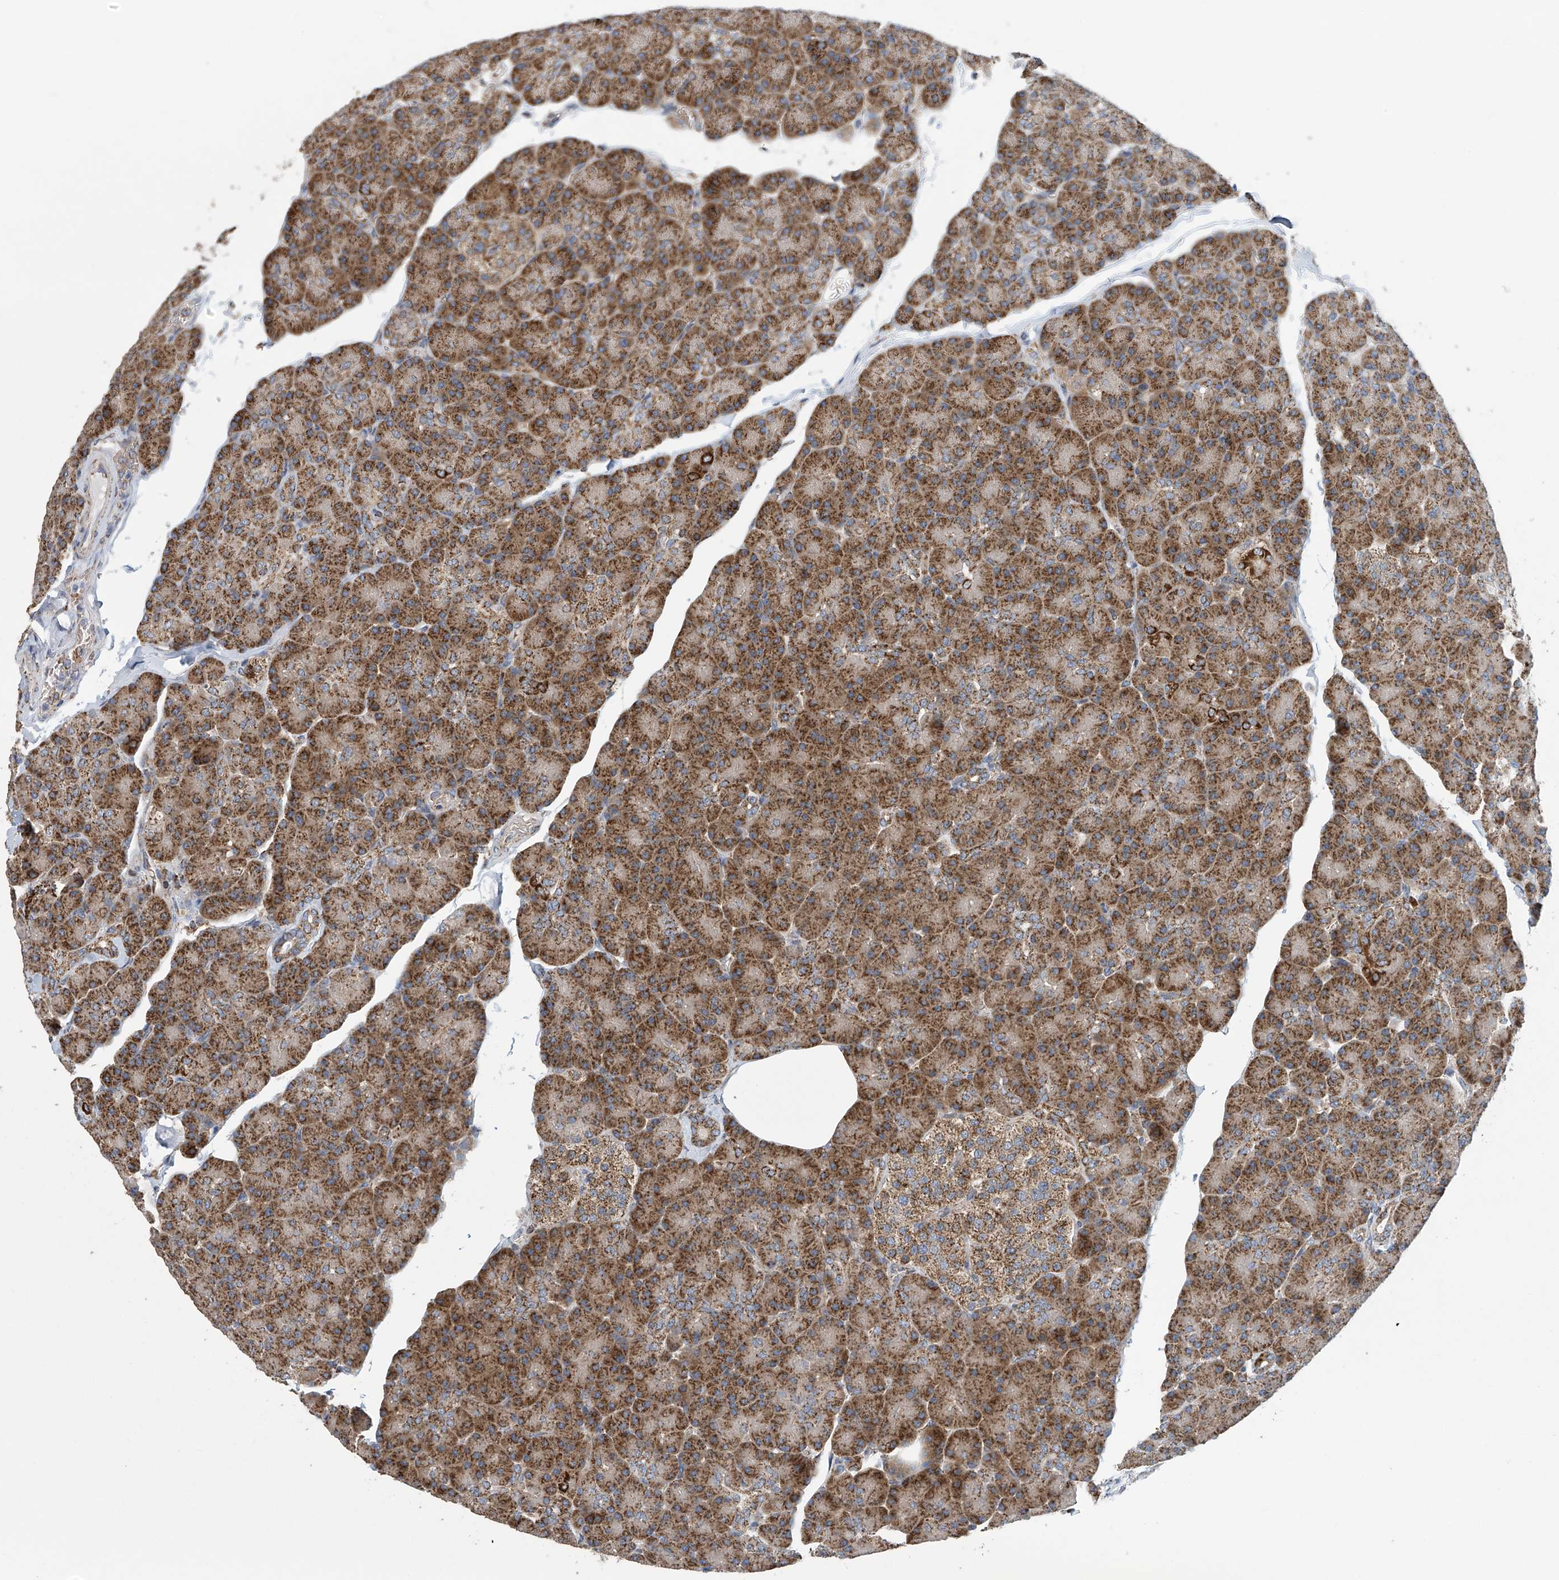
{"staining": {"intensity": "strong", "quantity": ">75%", "location": "cytoplasmic/membranous"}, "tissue": "pancreas", "cell_type": "Exocrine glandular cells", "image_type": "normal", "snomed": [{"axis": "morphology", "description": "Normal tissue, NOS"}, {"axis": "topography", "description": "Pancreas"}], "caption": "IHC histopathology image of benign pancreas stained for a protein (brown), which demonstrates high levels of strong cytoplasmic/membranous staining in about >75% of exocrine glandular cells.", "gene": "COMMD1", "patient": {"sex": "female", "age": 43}}